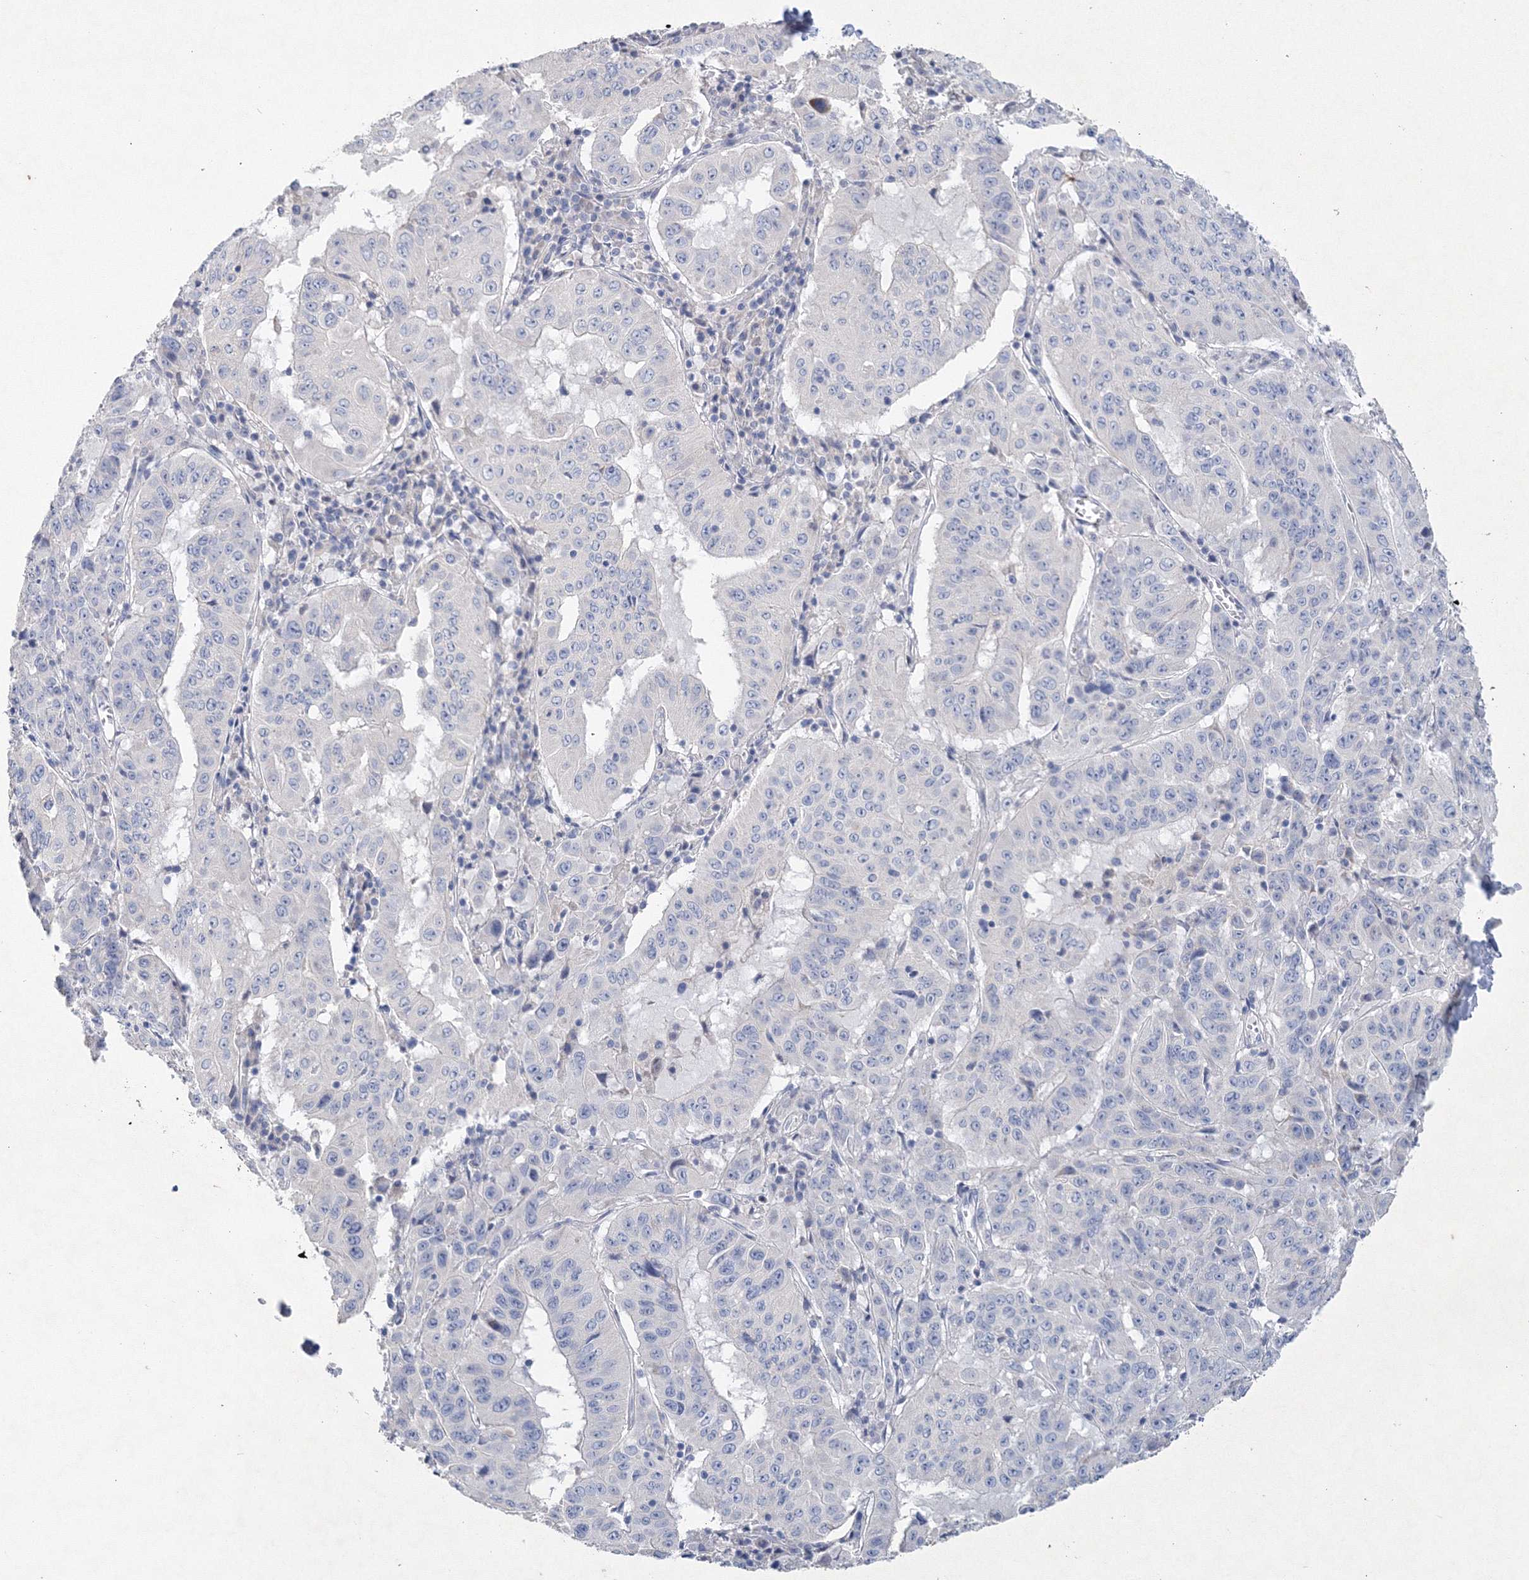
{"staining": {"intensity": "negative", "quantity": "none", "location": "none"}, "tissue": "pancreatic cancer", "cell_type": "Tumor cells", "image_type": "cancer", "snomed": [{"axis": "morphology", "description": "Adenocarcinoma, NOS"}, {"axis": "topography", "description": "Pancreas"}], "caption": "Image shows no protein positivity in tumor cells of adenocarcinoma (pancreatic) tissue.", "gene": "OSBPL6", "patient": {"sex": "male", "age": 63}}